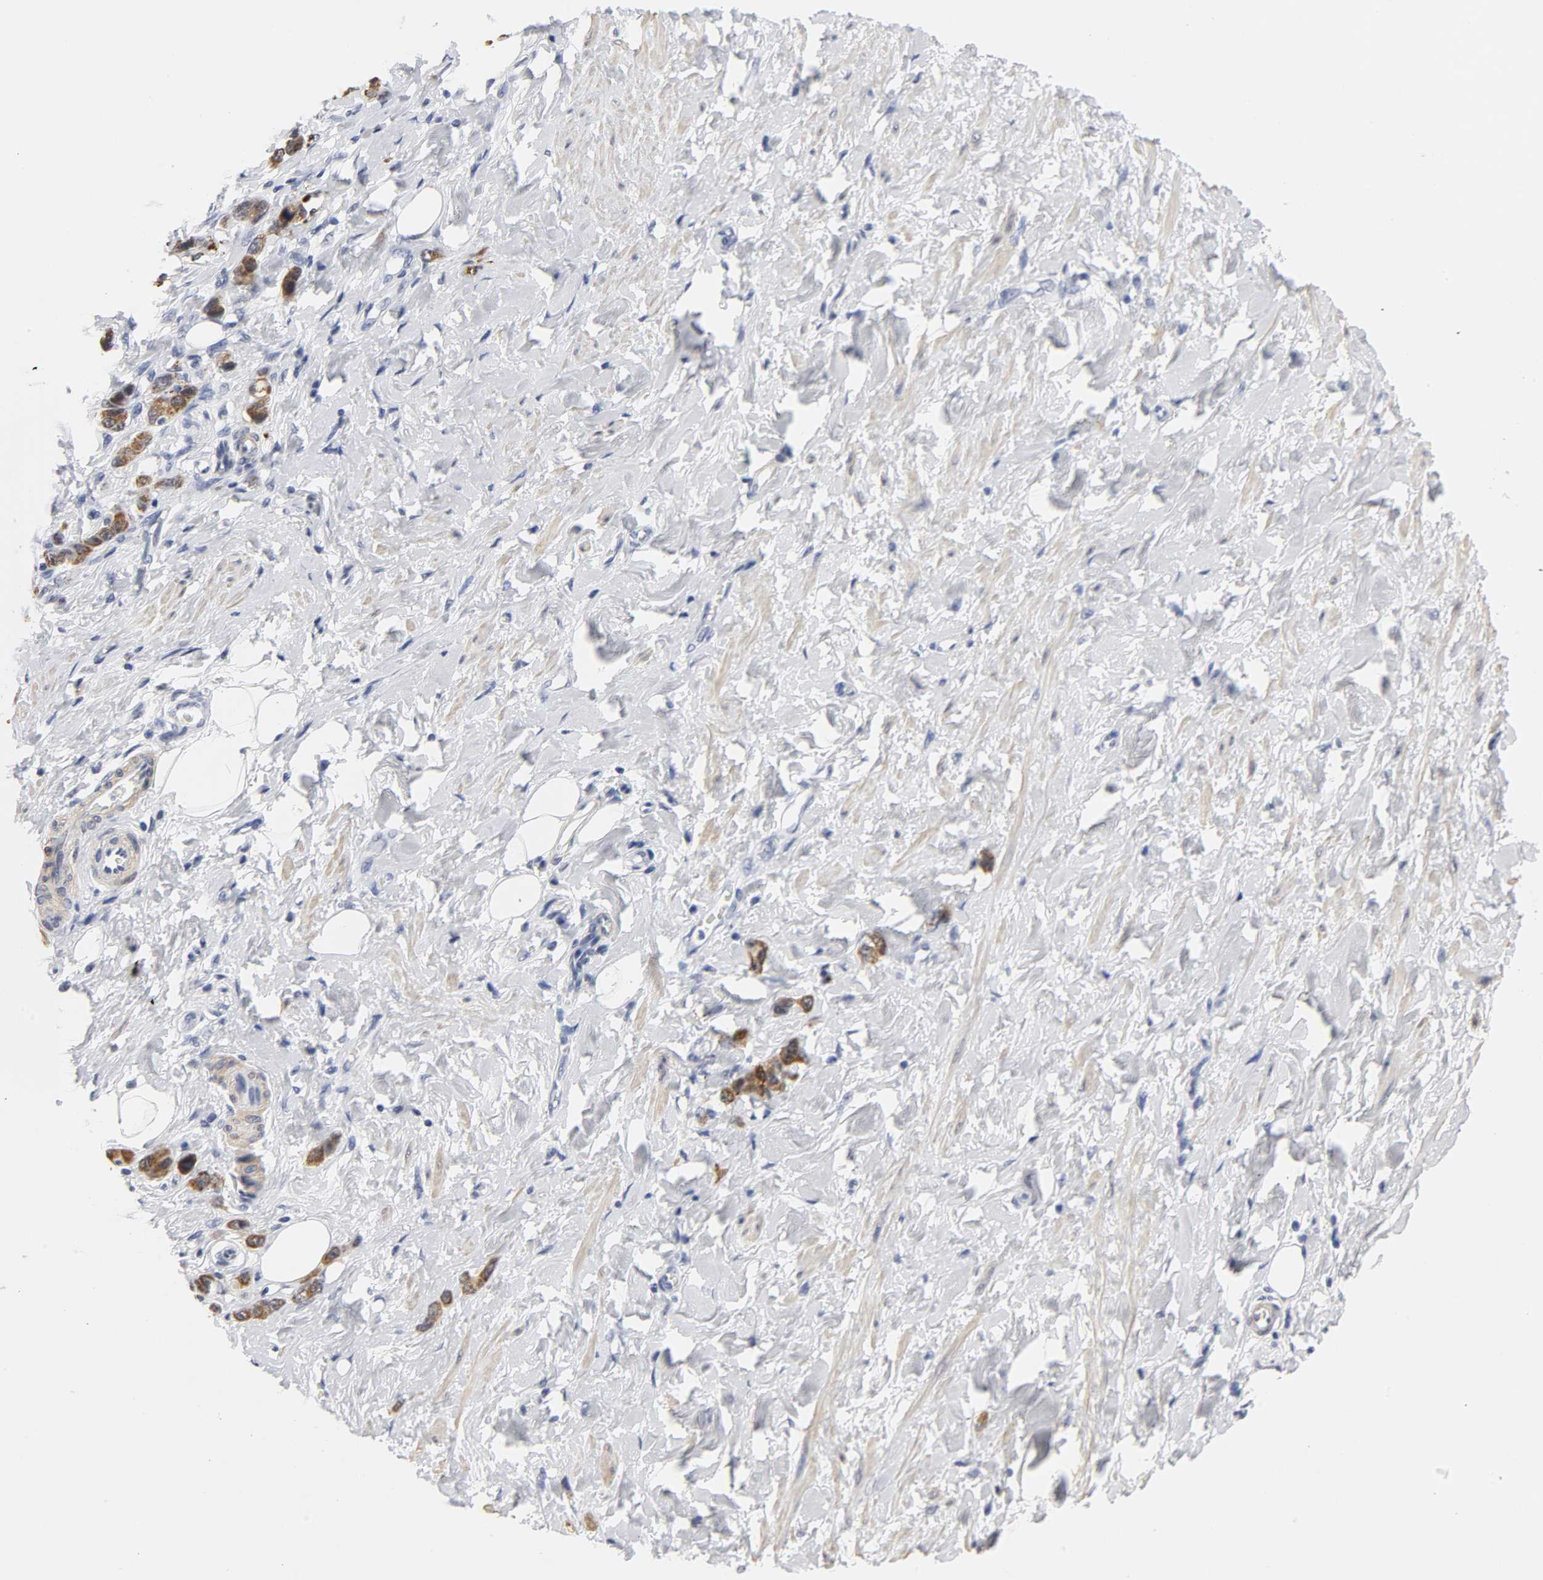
{"staining": {"intensity": "strong", "quantity": ">75%", "location": "cytoplasmic/membranous"}, "tissue": "stomach cancer", "cell_type": "Tumor cells", "image_type": "cancer", "snomed": [{"axis": "morphology", "description": "Adenocarcinoma, NOS"}, {"axis": "topography", "description": "Stomach"}], "caption": "An image showing strong cytoplasmic/membranous expression in about >75% of tumor cells in stomach cancer, as visualized by brown immunohistochemical staining.", "gene": "GRHL2", "patient": {"sex": "male", "age": 82}}